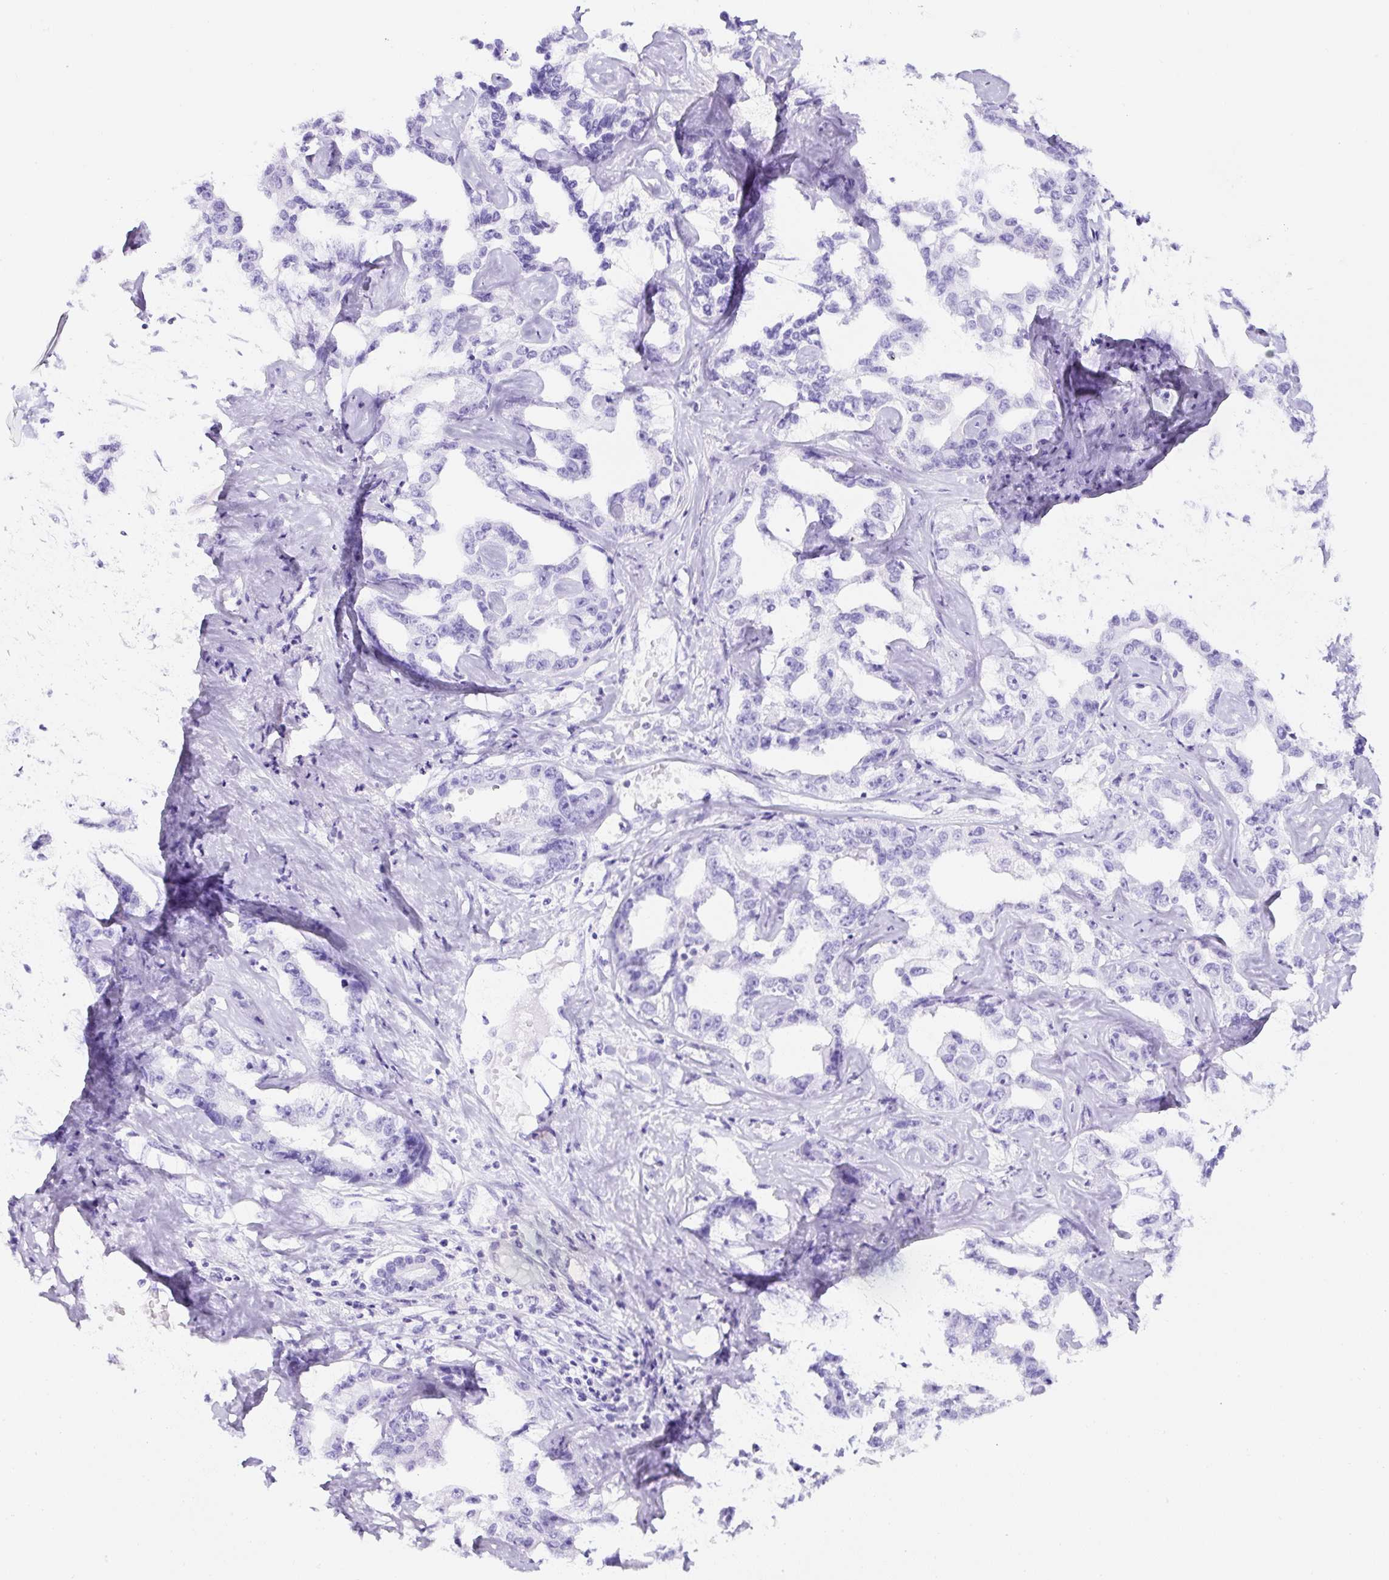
{"staining": {"intensity": "negative", "quantity": "none", "location": "none"}, "tissue": "liver cancer", "cell_type": "Tumor cells", "image_type": "cancer", "snomed": [{"axis": "morphology", "description": "Cholangiocarcinoma"}, {"axis": "topography", "description": "Liver"}], "caption": "There is no significant expression in tumor cells of cholangiocarcinoma (liver).", "gene": "TMEM200B", "patient": {"sex": "male", "age": 59}}